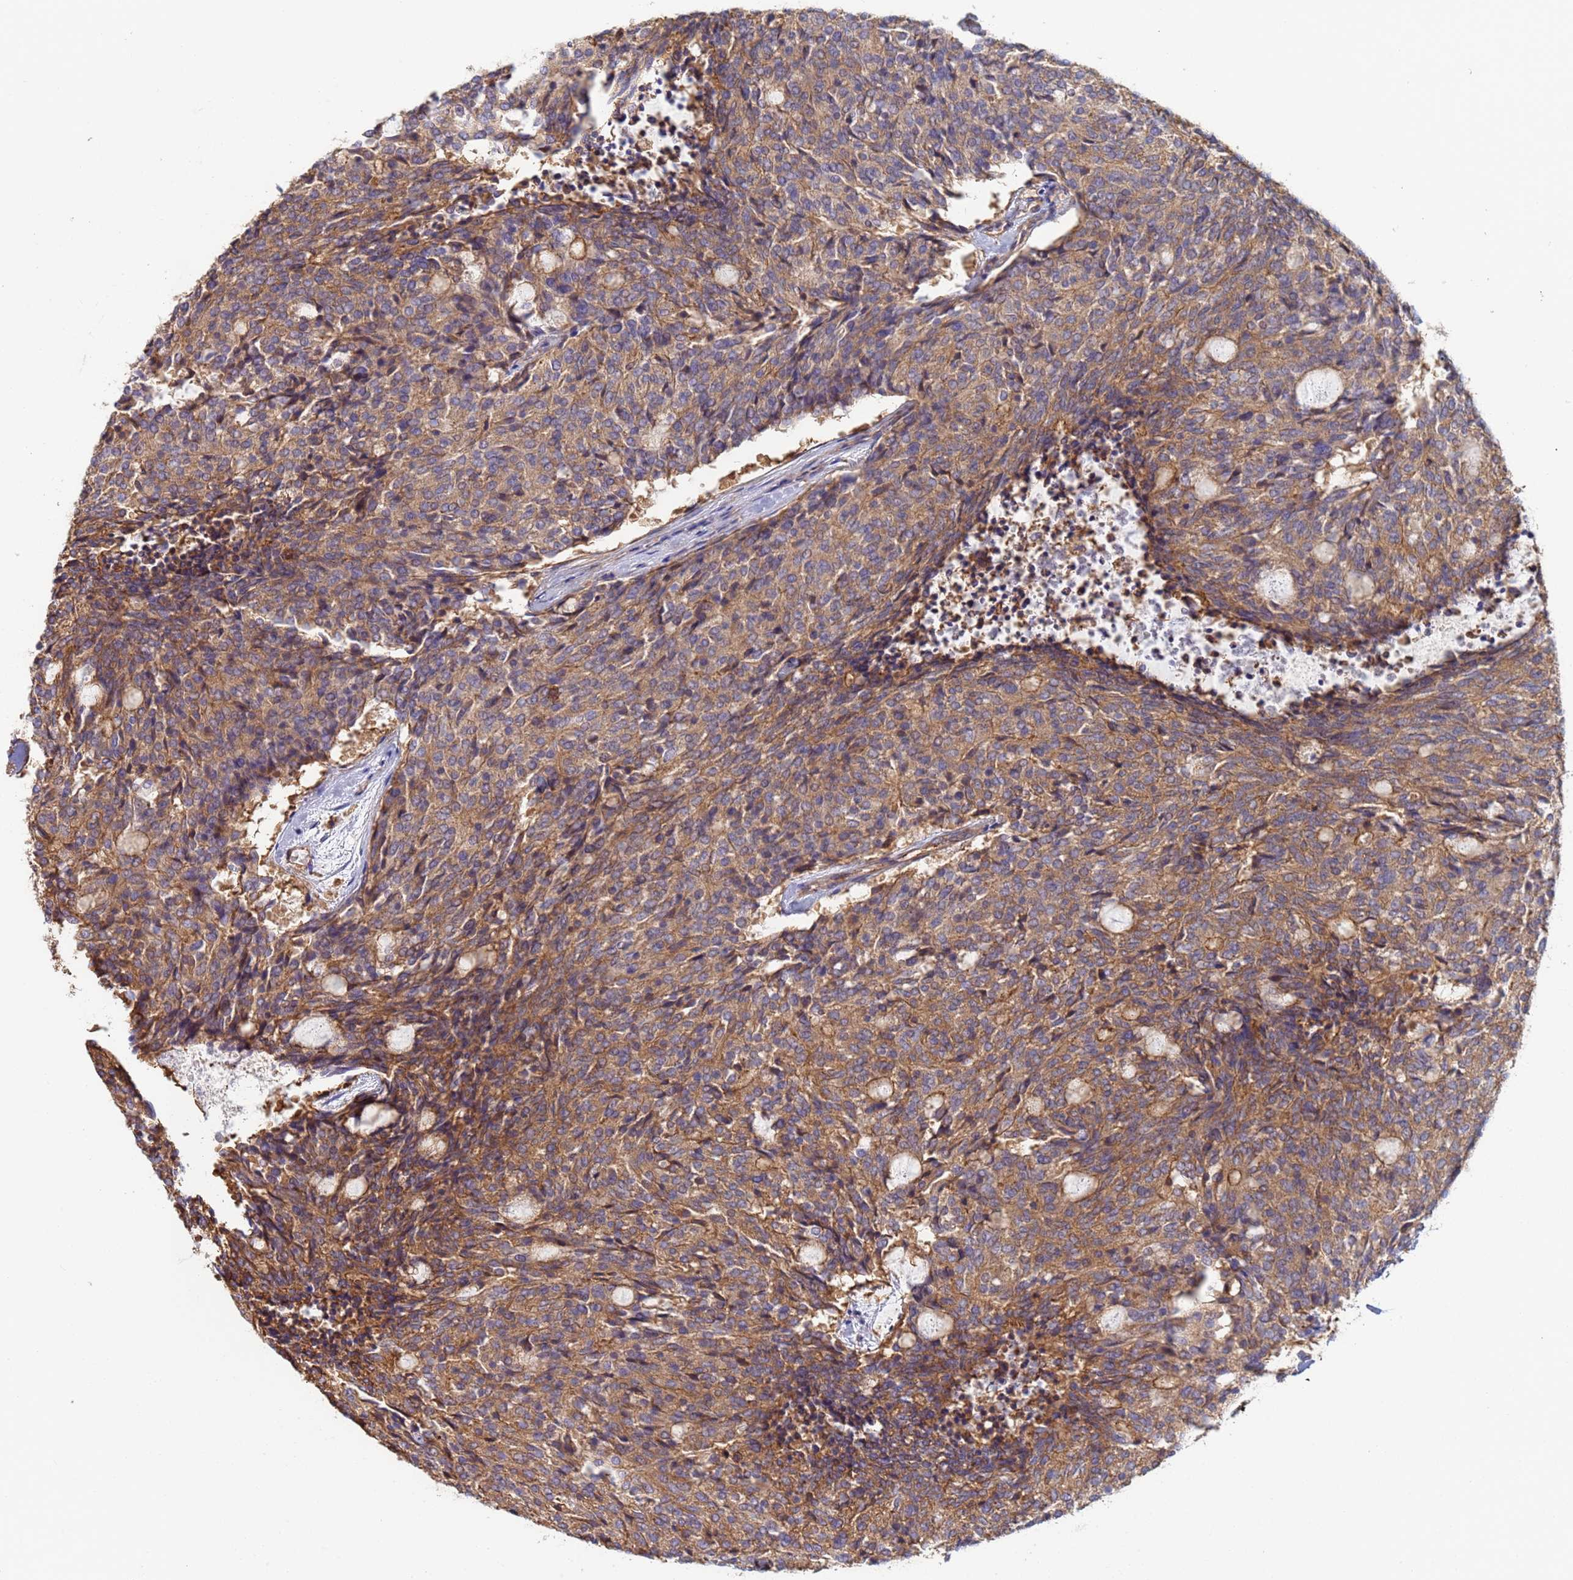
{"staining": {"intensity": "moderate", "quantity": ">75%", "location": "cytoplasmic/membranous"}, "tissue": "carcinoid", "cell_type": "Tumor cells", "image_type": "cancer", "snomed": [{"axis": "morphology", "description": "Carcinoid, malignant, NOS"}, {"axis": "topography", "description": "Pancreas"}], "caption": "An immunohistochemistry (IHC) histopathology image of tumor tissue is shown. Protein staining in brown highlights moderate cytoplasmic/membranous positivity in carcinoid (malignant) within tumor cells.", "gene": "ZNG1B", "patient": {"sex": "female", "age": 54}}